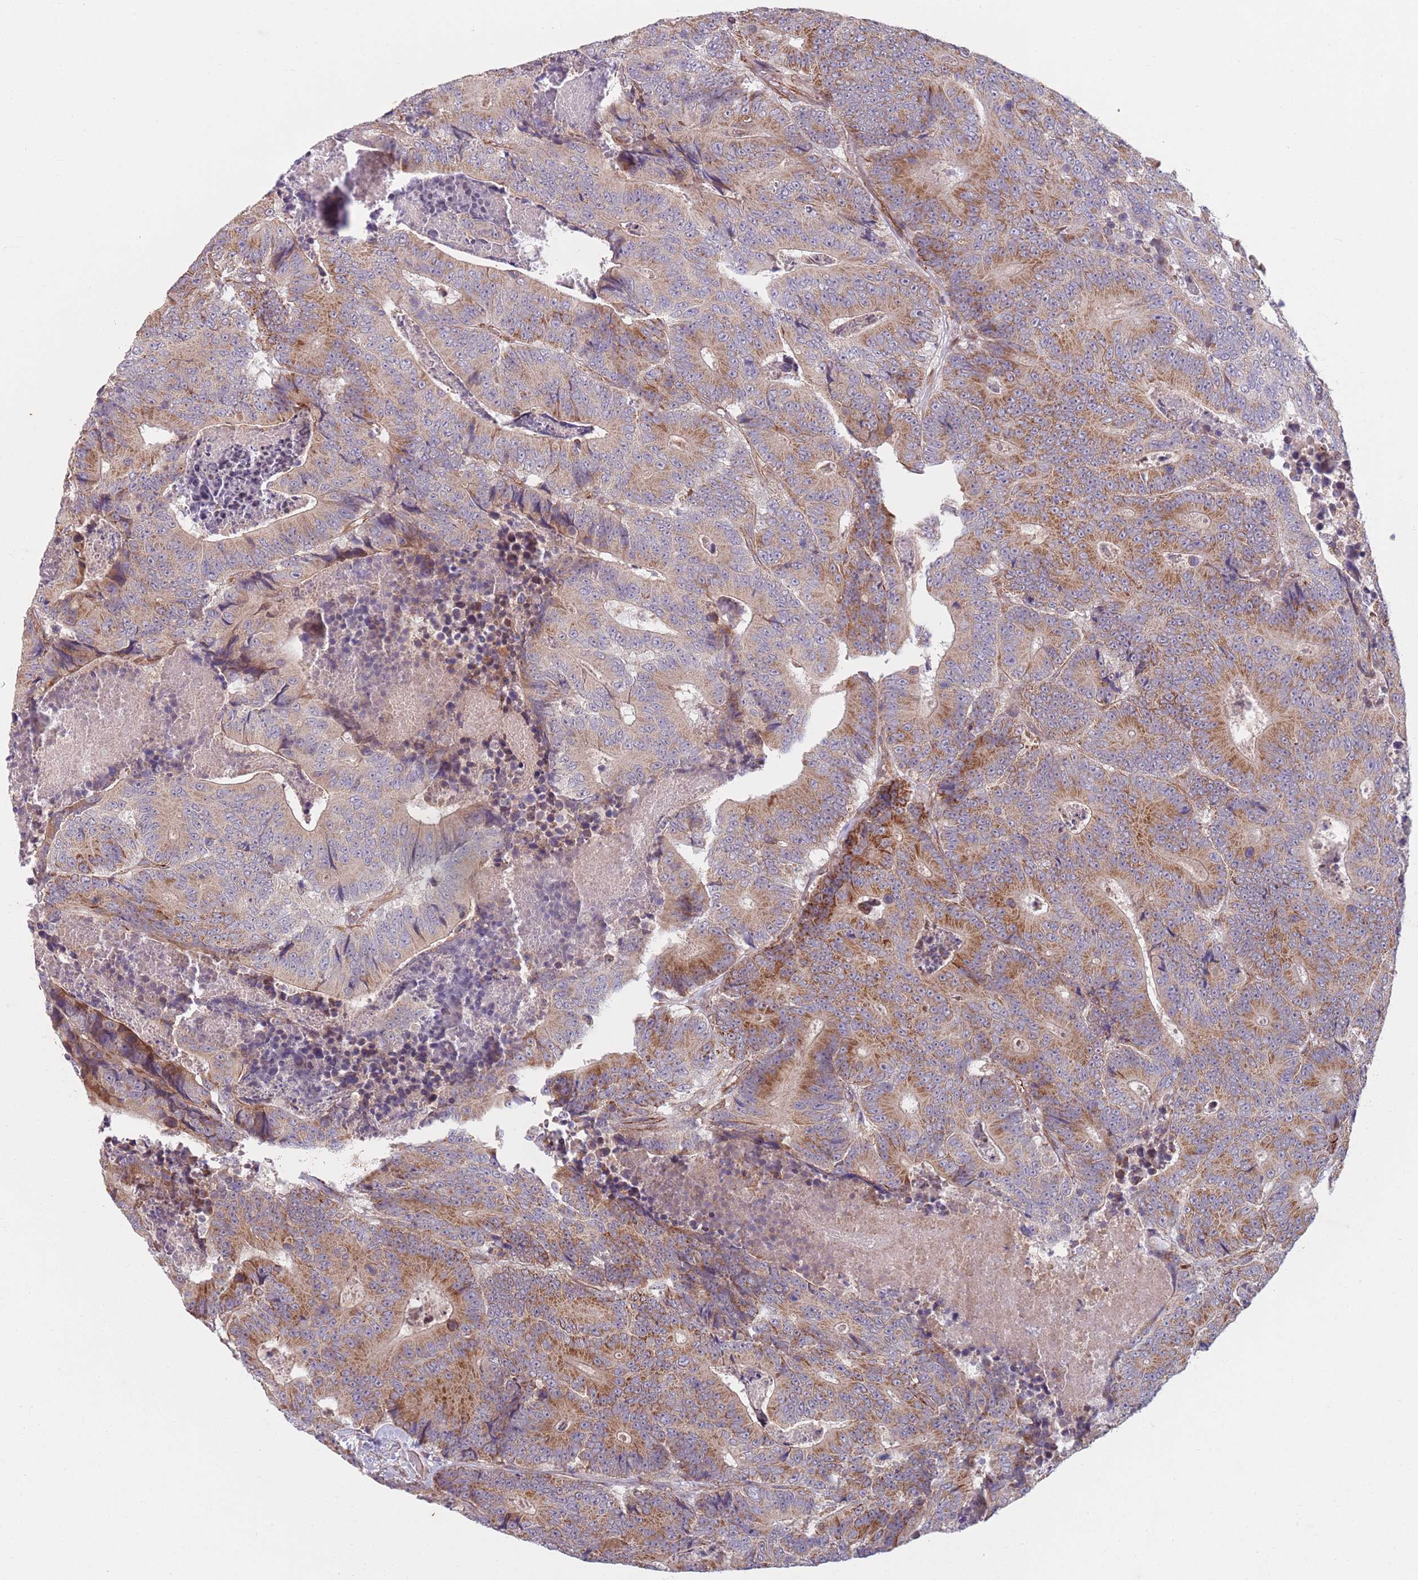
{"staining": {"intensity": "moderate", "quantity": ">75%", "location": "cytoplasmic/membranous"}, "tissue": "colorectal cancer", "cell_type": "Tumor cells", "image_type": "cancer", "snomed": [{"axis": "morphology", "description": "Adenocarcinoma, NOS"}, {"axis": "topography", "description": "Colon"}], "caption": "Human colorectal adenocarcinoma stained with a brown dye demonstrates moderate cytoplasmic/membranous positive staining in approximately >75% of tumor cells.", "gene": "CHD9", "patient": {"sex": "male", "age": 83}}